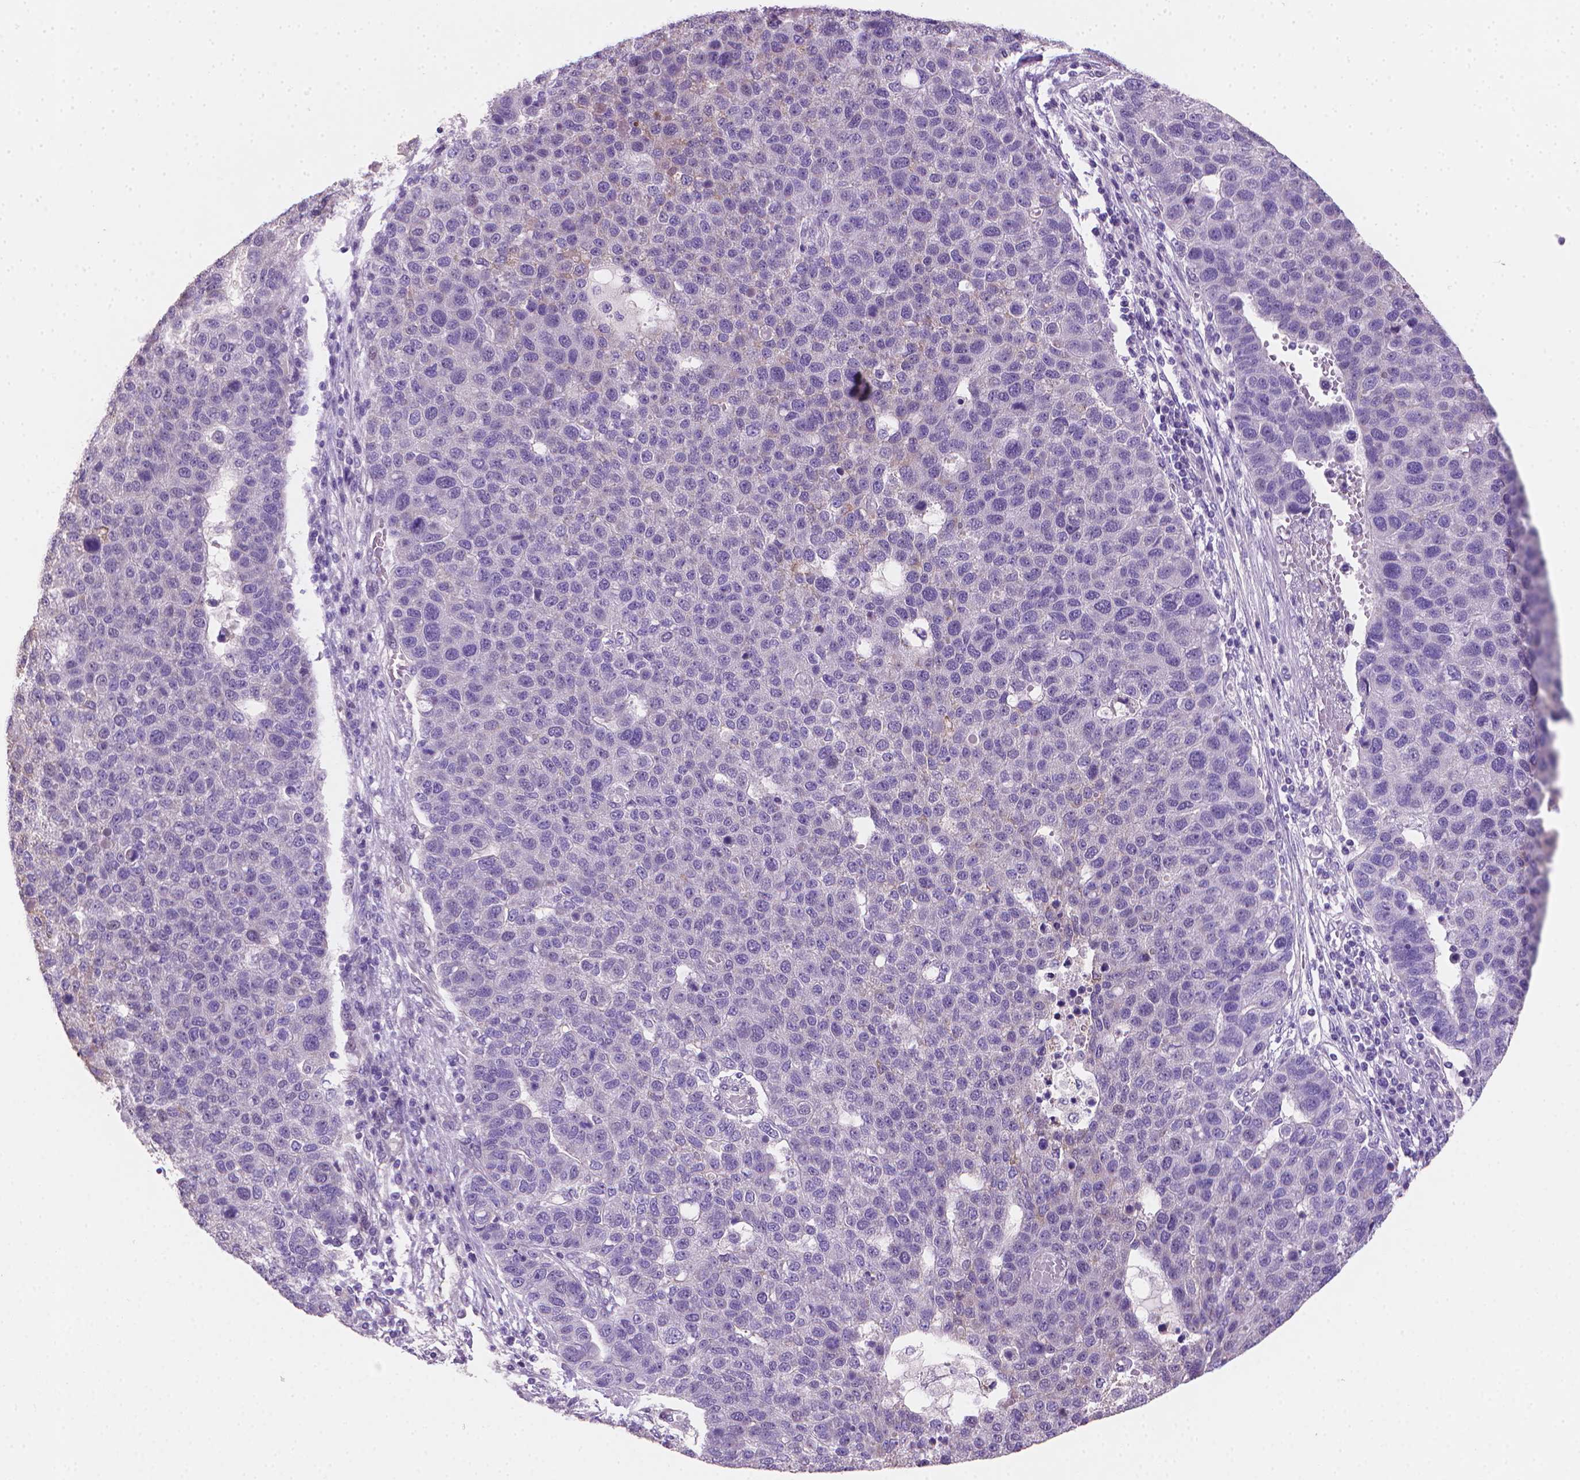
{"staining": {"intensity": "negative", "quantity": "none", "location": "none"}, "tissue": "pancreatic cancer", "cell_type": "Tumor cells", "image_type": "cancer", "snomed": [{"axis": "morphology", "description": "Adenocarcinoma, NOS"}, {"axis": "topography", "description": "Pancreas"}], "caption": "Protein analysis of pancreatic adenocarcinoma reveals no significant positivity in tumor cells. Brightfield microscopy of IHC stained with DAB (brown) and hematoxylin (blue), captured at high magnification.", "gene": "CLXN", "patient": {"sex": "female", "age": 61}}